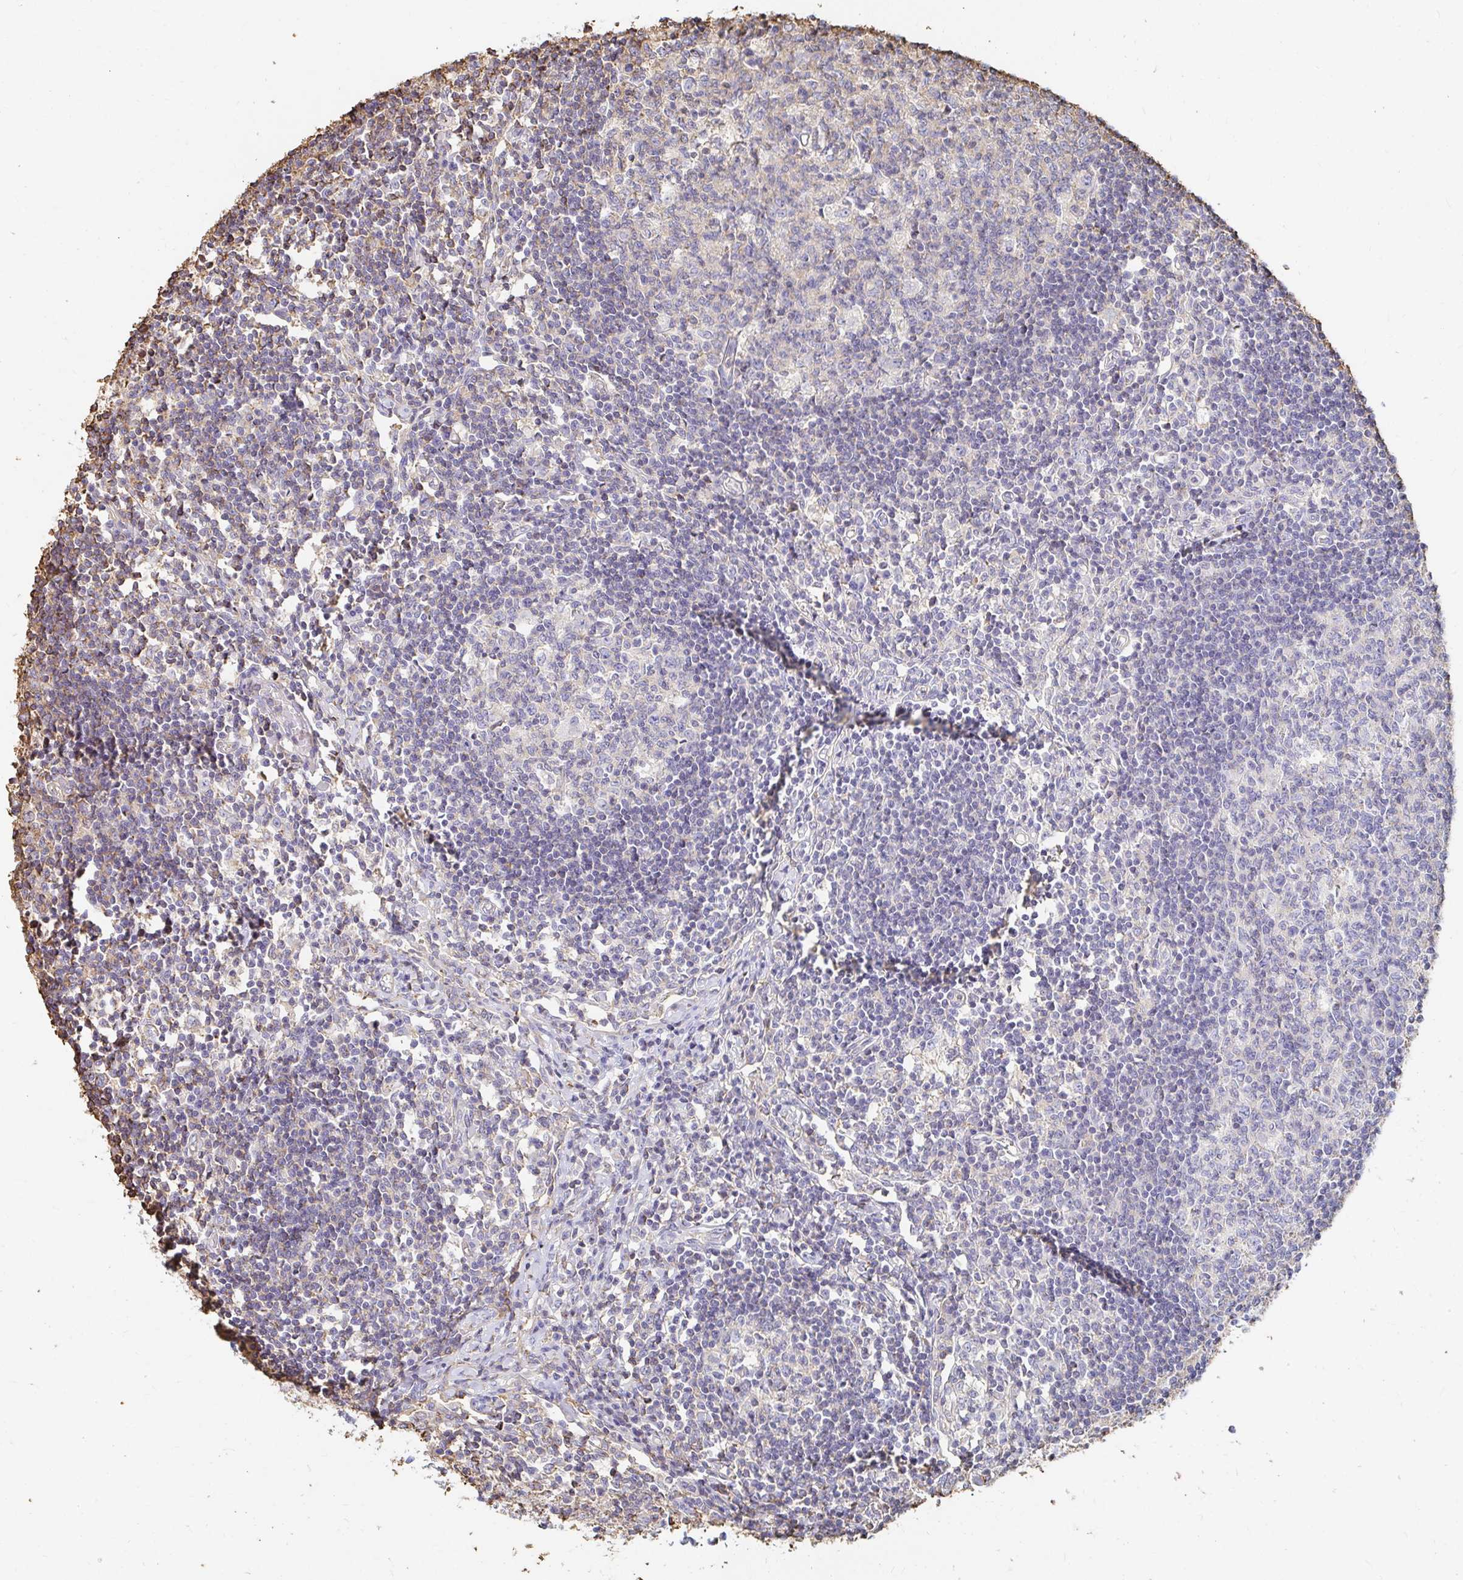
{"staining": {"intensity": "weak", "quantity": "<25%", "location": "cytoplasmic/membranous"}, "tissue": "lymph node", "cell_type": "Germinal center cells", "image_type": "normal", "snomed": [{"axis": "morphology", "description": "Normal tissue, NOS"}, {"axis": "topography", "description": "Lymph node"}], "caption": "IHC micrograph of benign lymph node: lymph node stained with DAB (3,3'-diaminobenzidine) reveals no significant protein positivity in germinal center cells. The staining is performed using DAB brown chromogen with nuclei counter-stained in using hematoxylin.", "gene": "PTPN14", "patient": {"sex": "male", "age": 67}}